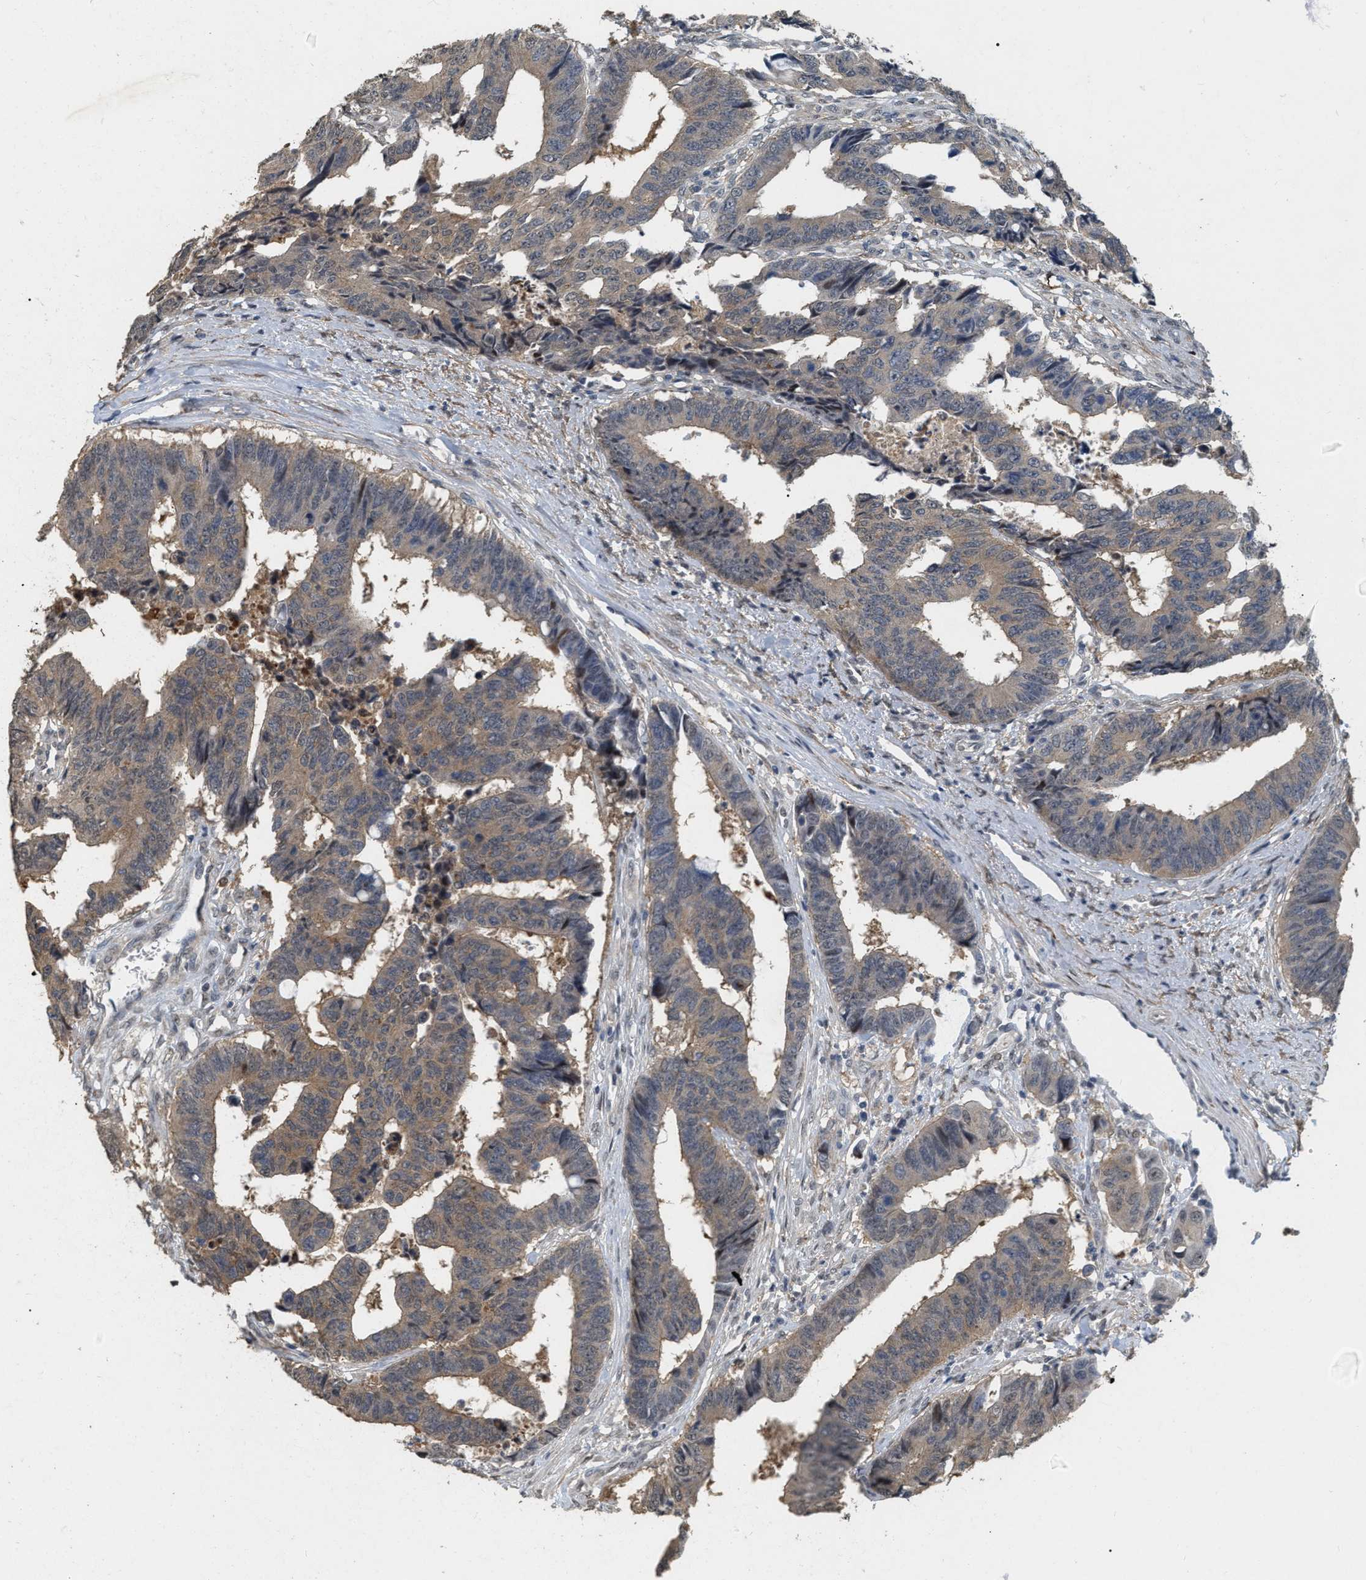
{"staining": {"intensity": "weak", "quantity": "25%-75%", "location": "cytoplasmic/membranous"}, "tissue": "colorectal cancer", "cell_type": "Tumor cells", "image_type": "cancer", "snomed": [{"axis": "morphology", "description": "Adenocarcinoma, NOS"}, {"axis": "topography", "description": "Rectum"}], "caption": "Immunohistochemical staining of human adenocarcinoma (colorectal) shows low levels of weak cytoplasmic/membranous protein staining in about 25%-75% of tumor cells. (Stains: DAB (3,3'-diaminobenzidine) in brown, nuclei in blue, Microscopy: brightfield microscopy at high magnification).", "gene": "RUVBL1", "patient": {"sex": "male", "age": 84}}